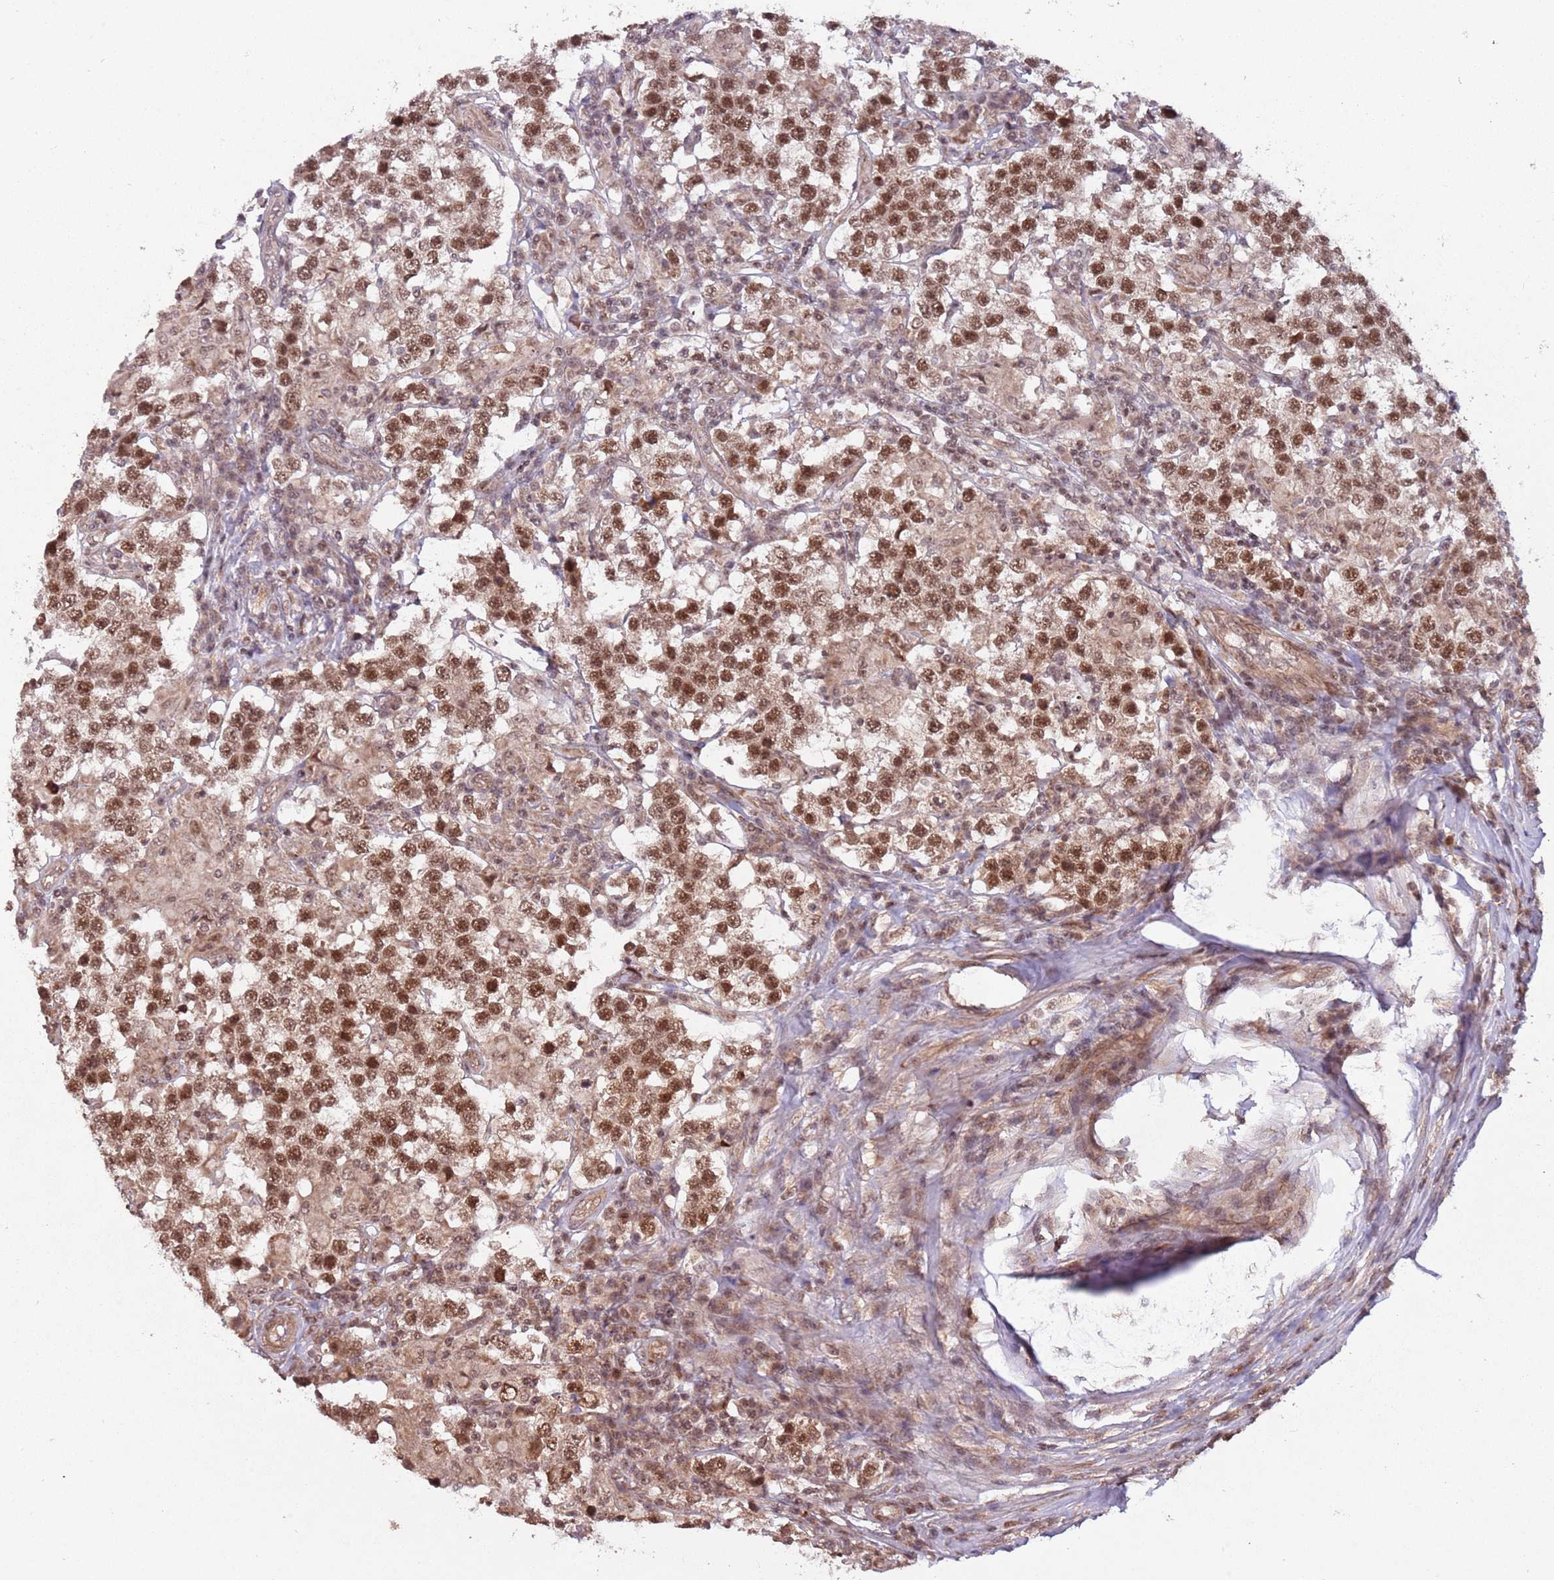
{"staining": {"intensity": "strong", "quantity": ">75%", "location": "nuclear"}, "tissue": "testis cancer", "cell_type": "Tumor cells", "image_type": "cancer", "snomed": [{"axis": "morphology", "description": "Seminoma, NOS"}, {"axis": "morphology", "description": "Carcinoma, Embryonal, NOS"}, {"axis": "topography", "description": "Testis"}], "caption": "Protein staining exhibits strong nuclear positivity in approximately >75% of tumor cells in testis seminoma. (Stains: DAB (3,3'-diaminobenzidine) in brown, nuclei in blue, Microscopy: brightfield microscopy at high magnification).", "gene": "SUDS3", "patient": {"sex": "male", "age": 41}}